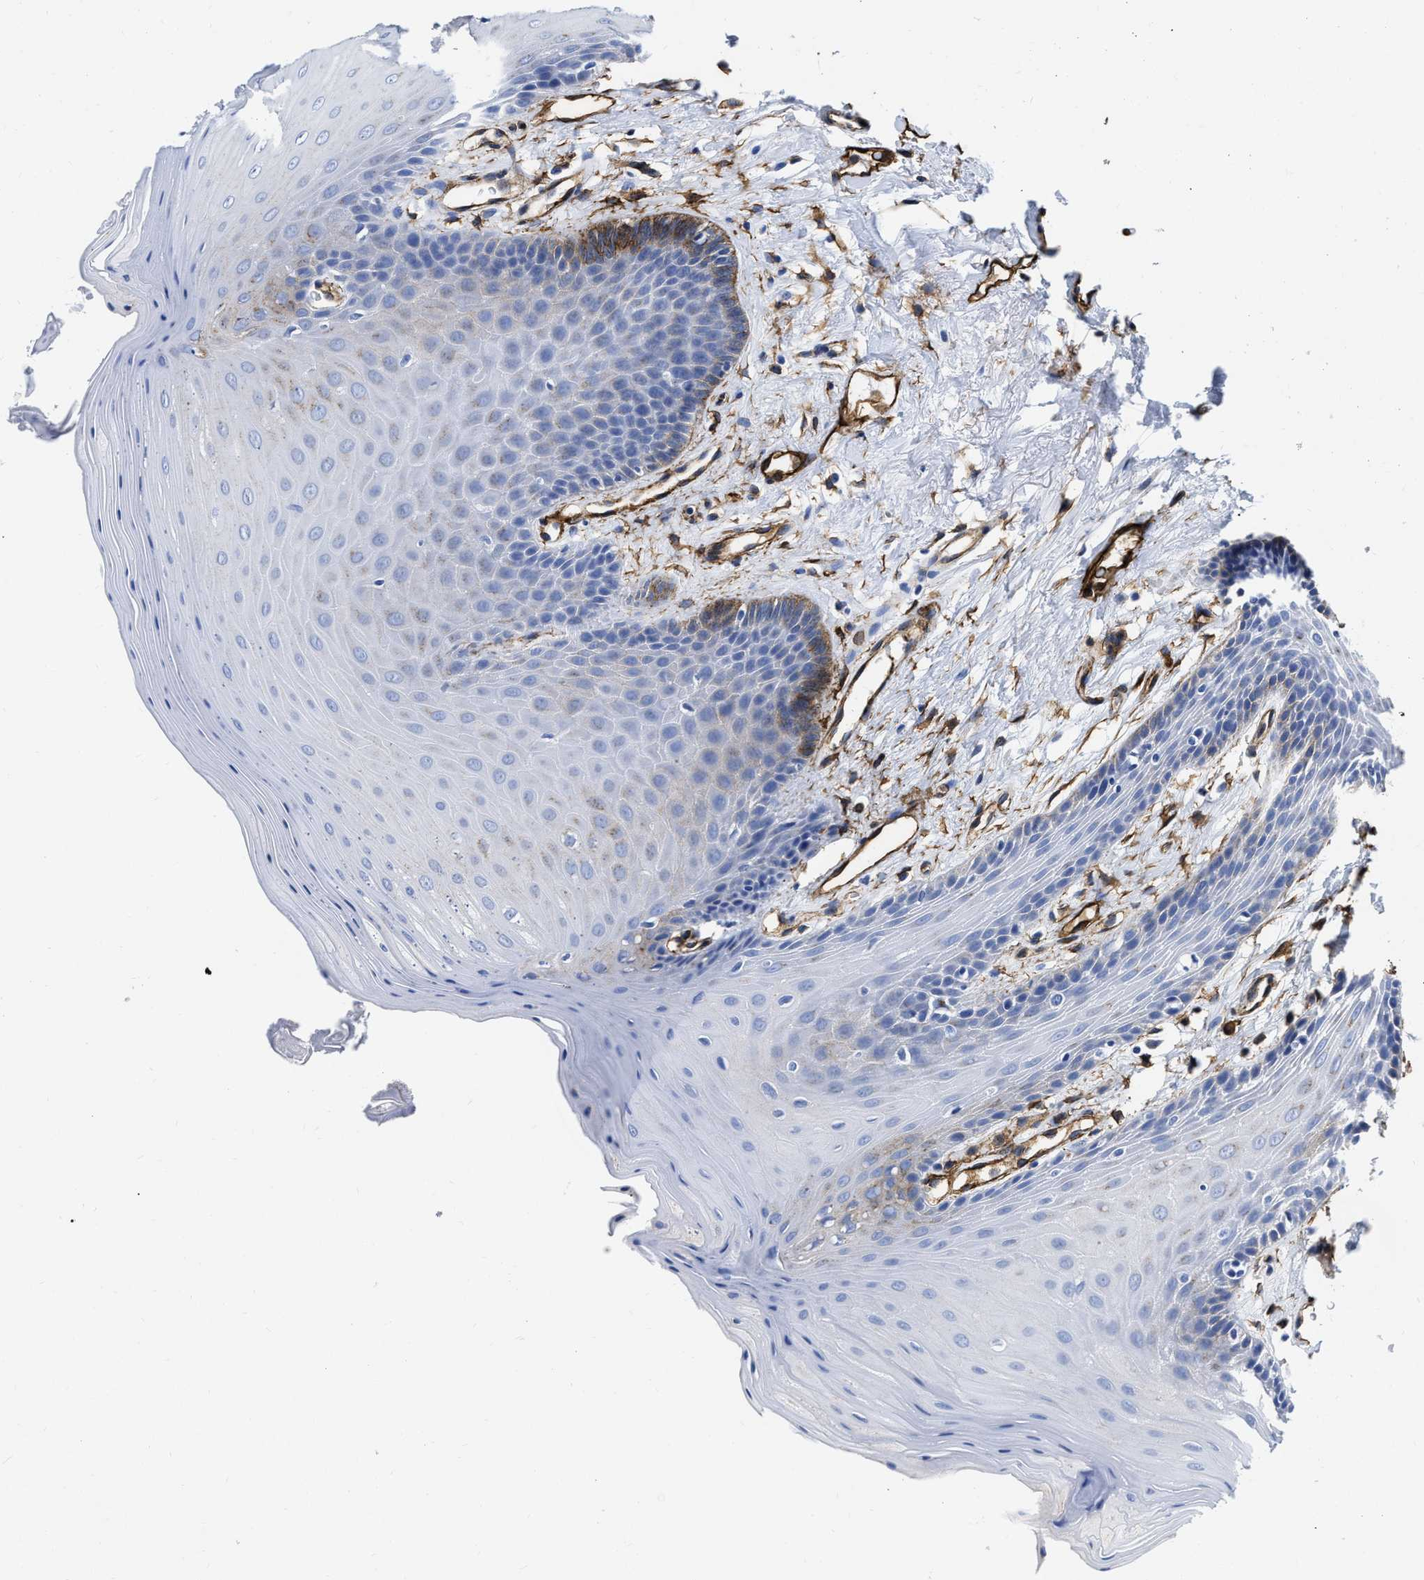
{"staining": {"intensity": "moderate", "quantity": "<25%", "location": "cytoplasmic/membranous"}, "tissue": "oral mucosa", "cell_type": "Squamous epithelial cells", "image_type": "normal", "snomed": [{"axis": "morphology", "description": "Normal tissue, NOS"}, {"axis": "morphology", "description": "Squamous cell carcinoma, NOS"}, {"axis": "topography", "description": "Oral tissue"}, {"axis": "topography", "description": "Head-Neck"}], "caption": "Oral mucosa stained with a brown dye displays moderate cytoplasmic/membranous positive positivity in approximately <25% of squamous epithelial cells.", "gene": "TVP23B", "patient": {"sex": "male", "age": 71}}